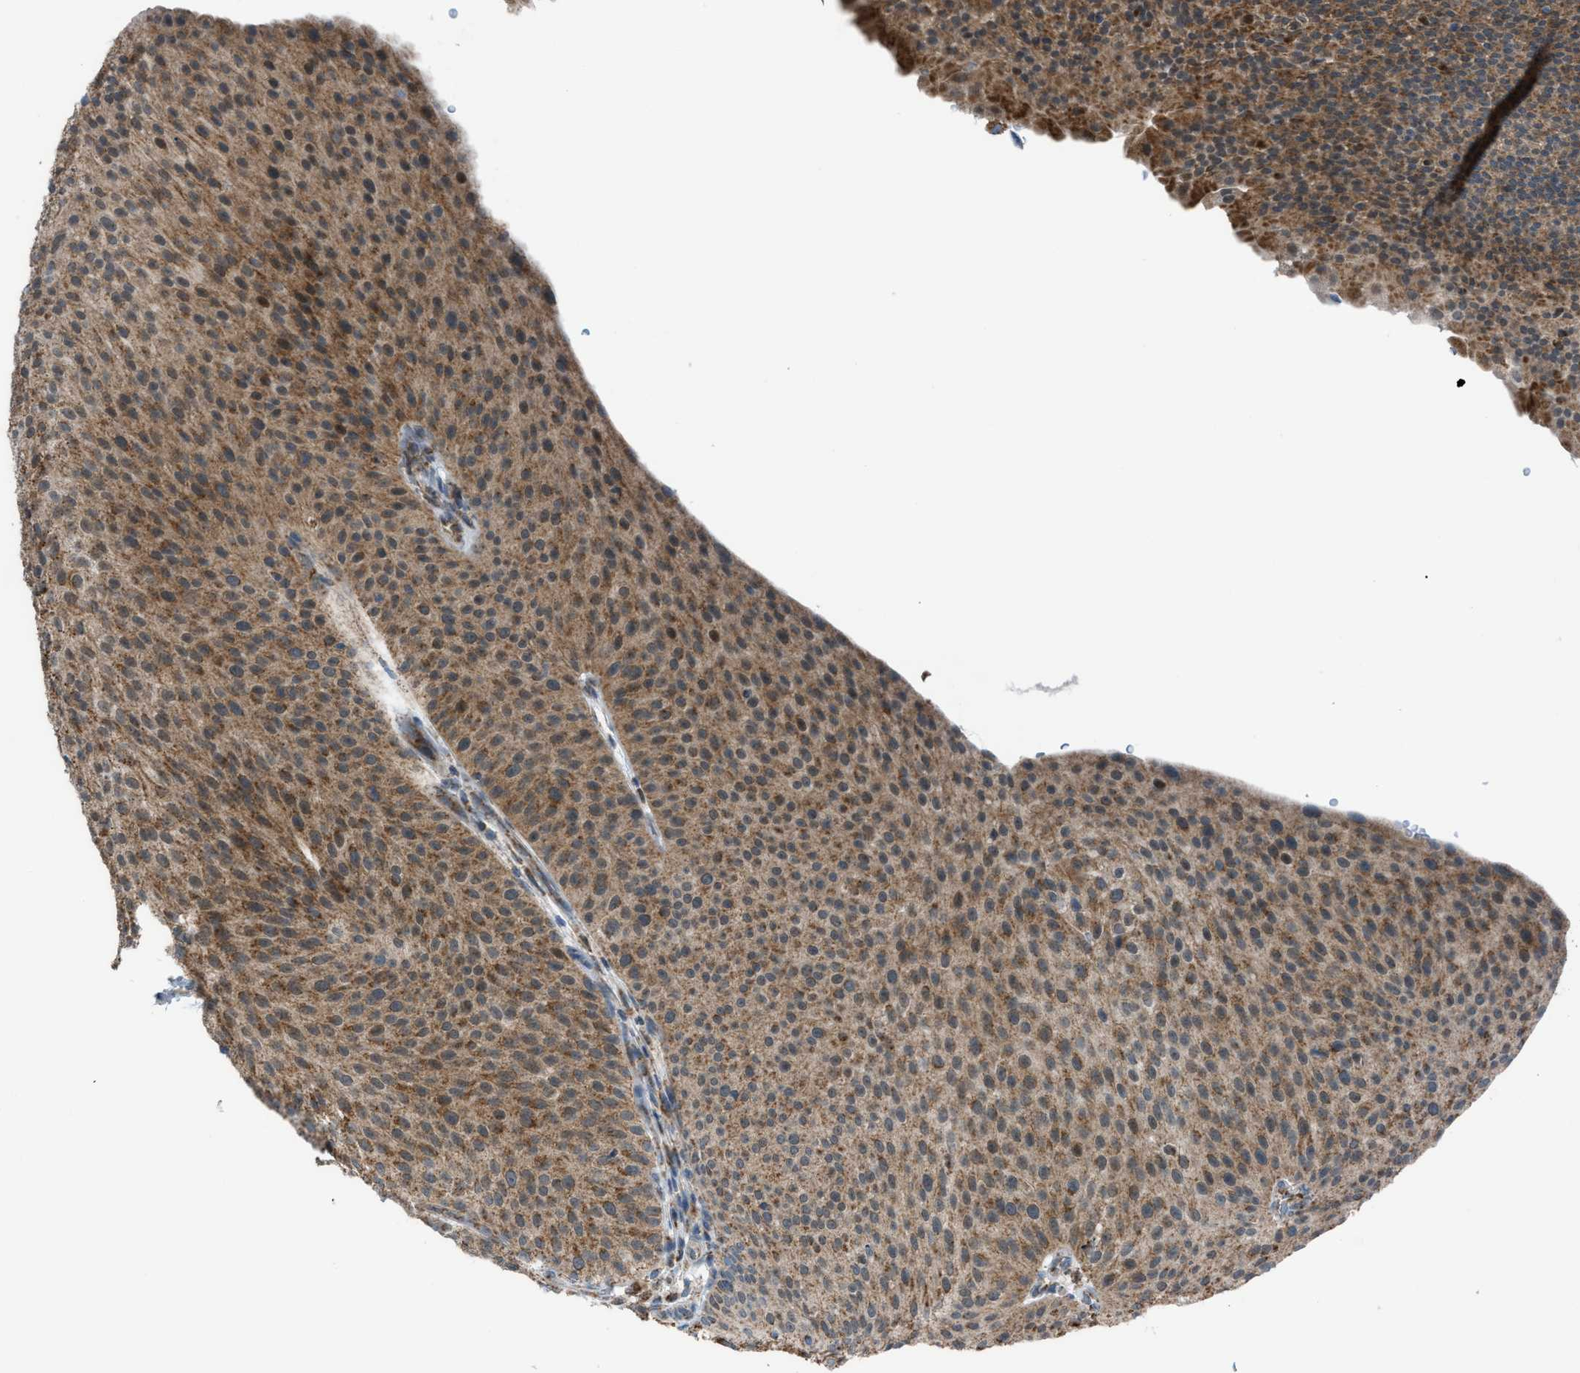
{"staining": {"intensity": "moderate", "quantity": ">75%", "location": "cytoplasmic/membranous,nuclear"}, "tissue": "urothelial cancer", "cell_type": "Tumor cells", "image_type": "cancer", "snomed": [{"axis": "morphology", "description": "Urothelial carcinoma, Low grade"}, {"axis": "topography", "description": "Smooth muscle"}, {"axis": "topography", "description": "Urinary bladder"}], "caption": "Immunohistochemistry (DAB (3,3'-diaminobenzidine)) staining of urothelial cancer reveals moderate cytoplasmic/membranous and nuclear protein expression in approximately >75% of tumor cells.", "gene": "SRM", "patient": {"sex": "male", "age": 60}}